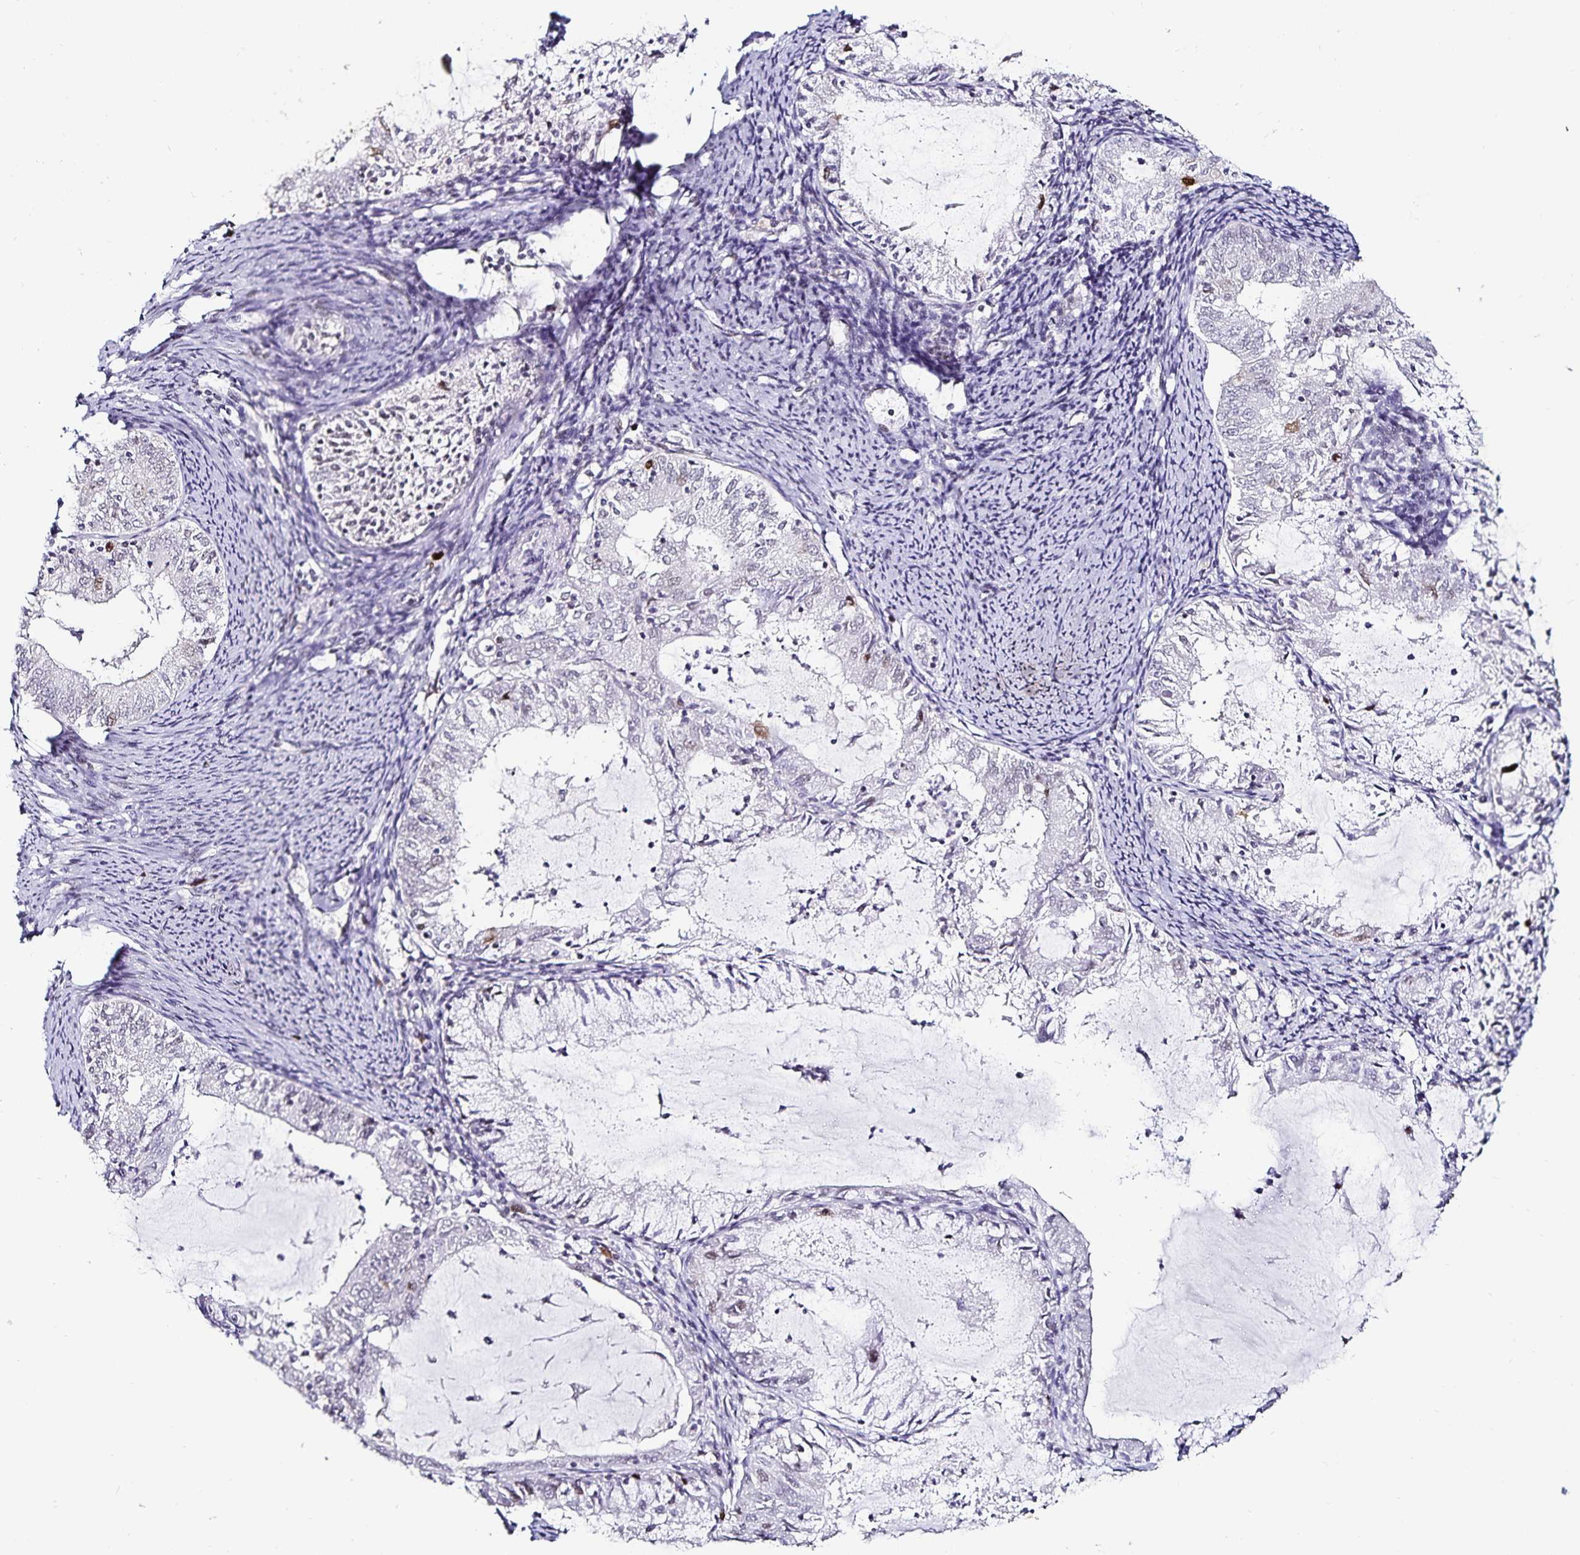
{"staining": {"intensity": "negative", "quantity": "none", "location": "none"}, "tissue": "endometrial cancer", "cell_type": "Tumor cells", "image_type": "cancer", "snomed": [{"axis": "morphology", "description": "Adenocarcinoma, NOS"}, {"axis": "topography", "description": "Endometrium"}], "caption": "Immunohistochemical staining of endometrial cancer (adenocarcinoma) reveals no significant staining in tumor cells.", "gene": "ANLN", "patient": {"sex": "female", "age": 57}}